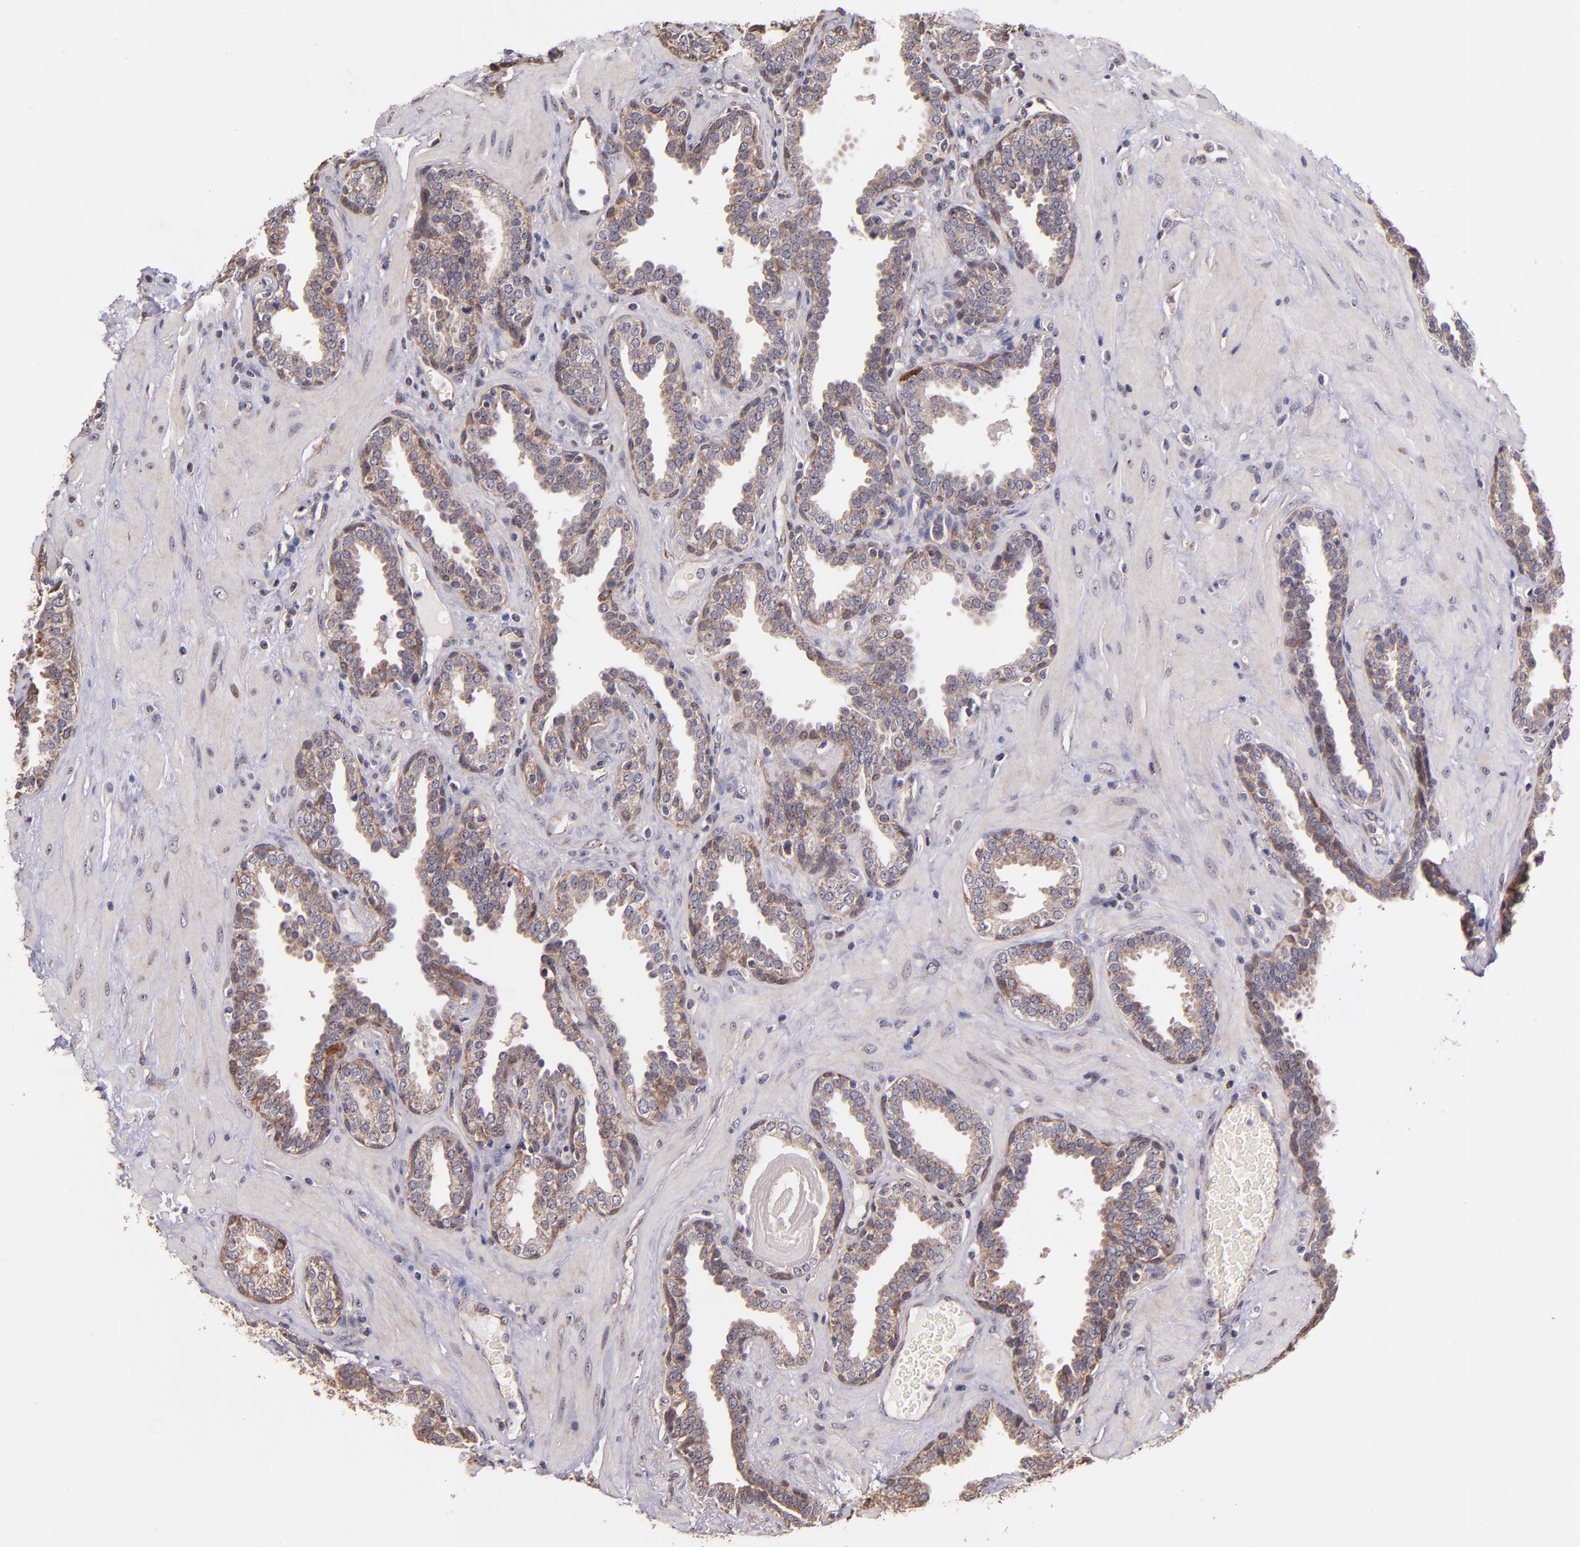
{"staining": {"intensity": "weak", "quantity": "25%-75%", "location": "cytoplasmic/membranous"}, "tissue": "prostate", "cell_type": "Glandular cells", "image_type": "normal", "snomed": [{"axis": "morphology", "description": "Normal tissue, NOS"}, {"axis": "topography", "description": "Prostate"}], "caption": "Brown immunohistochemical staining in normal human prostate reveals weak cytoplasmic/membranous positivity in about 25%-75% of glandular cells. (DAB = brown stain, brightfield microscopy at high magnification).", "gene": "SHC1", "patient": {"sex": "male", "age": 51}}